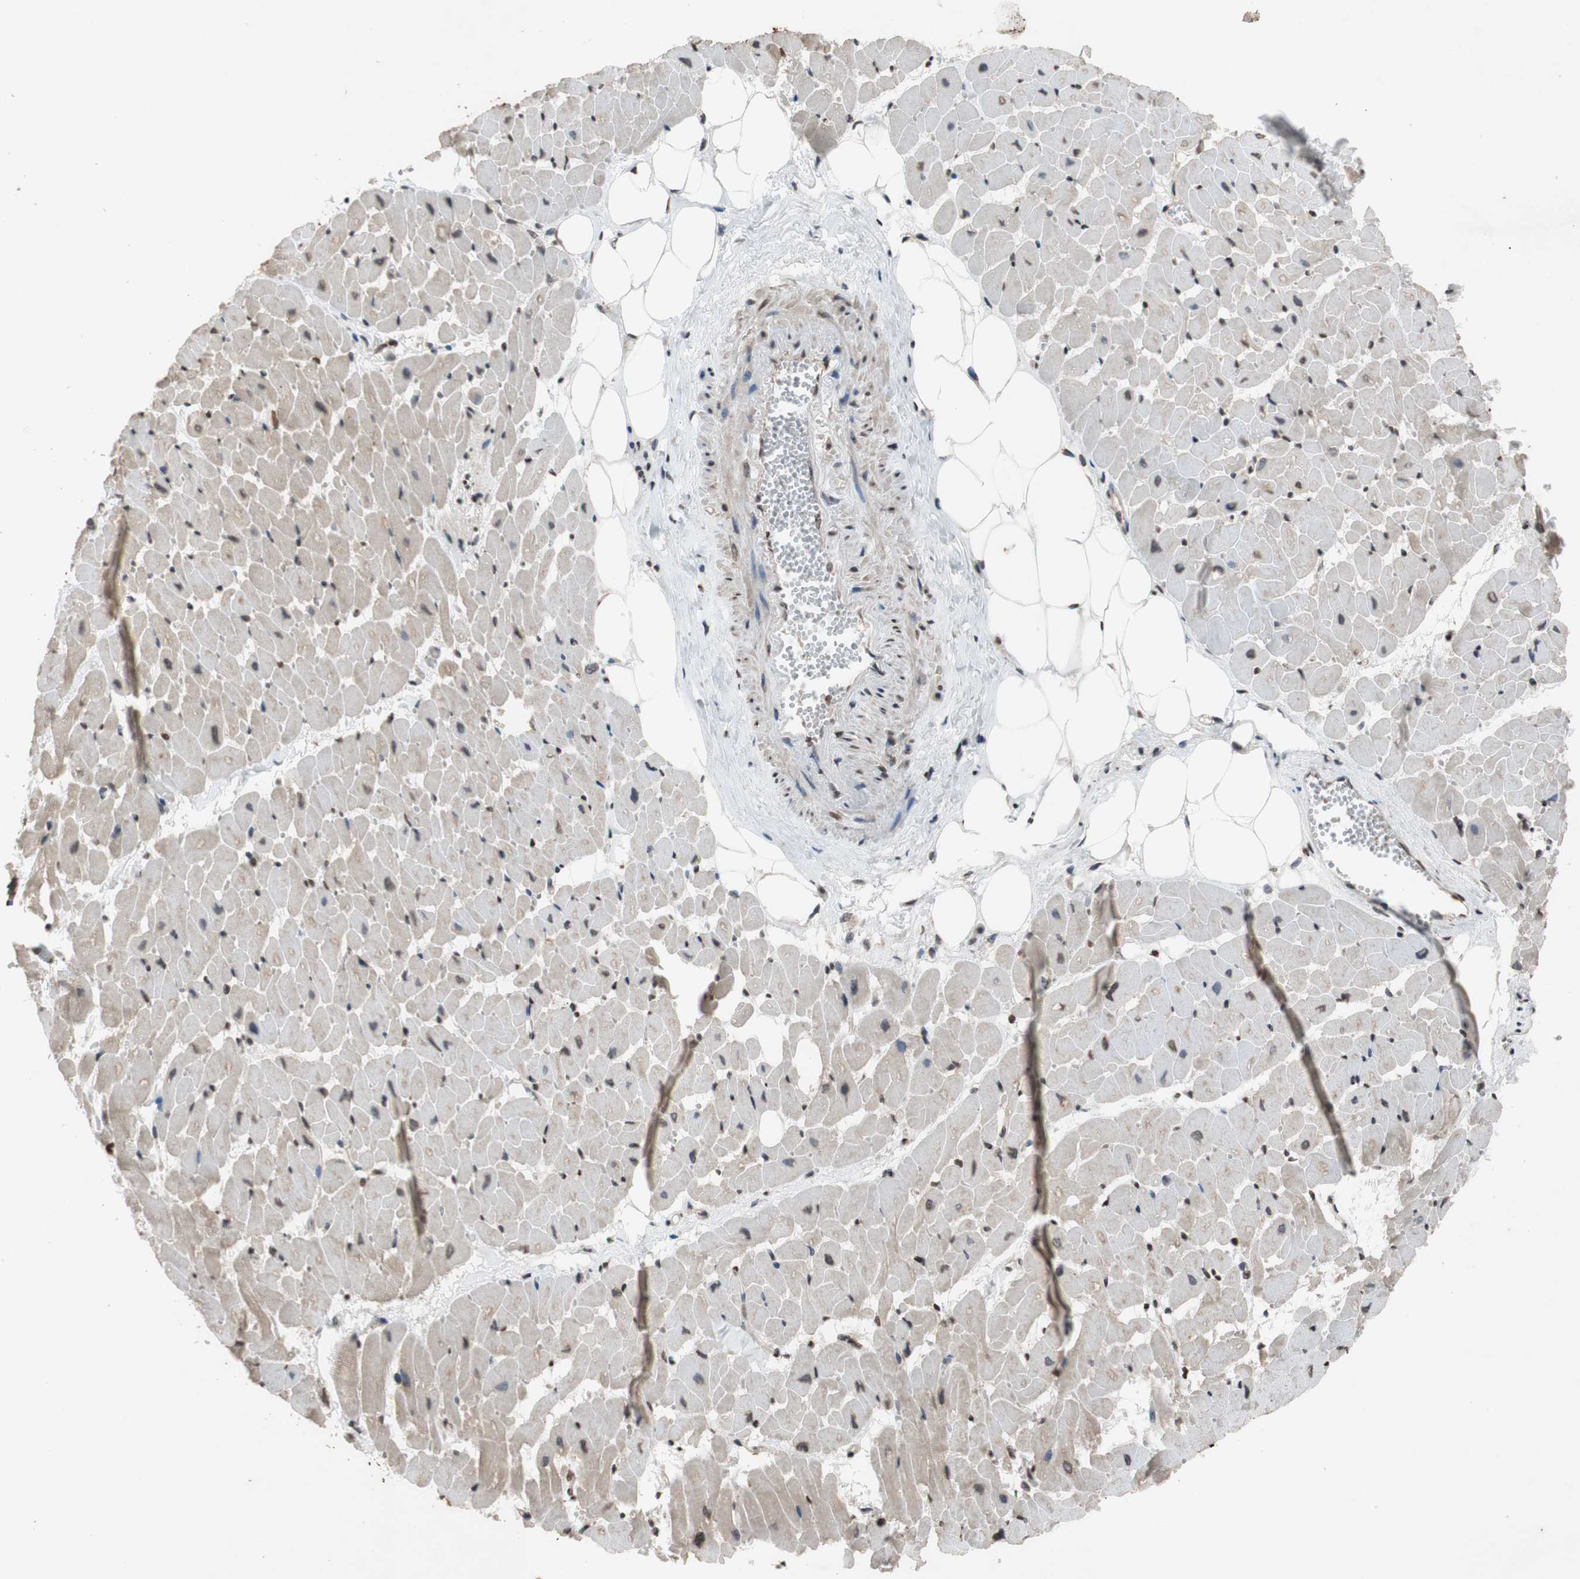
{"staining": {"intensity": "weak", "quantity": "<25%", "location": "cytoplasmic/membranous,nuclear"}, "tissue": "heart muscle", "cell_type": "Cardiomyocytes", "image_type": "normal", "snomed": [{"axis": "morphology", "description": "Normal tissue, NOS"}, {"axis": "topography", "description": "Heart"}], "caption": "This is an IHC photomicrograph of unremarkable heart muscle. There is no positivity in cardiomyocytes.", "gene": "MCM6", "patient": {"sex": "female", "age": 19}}